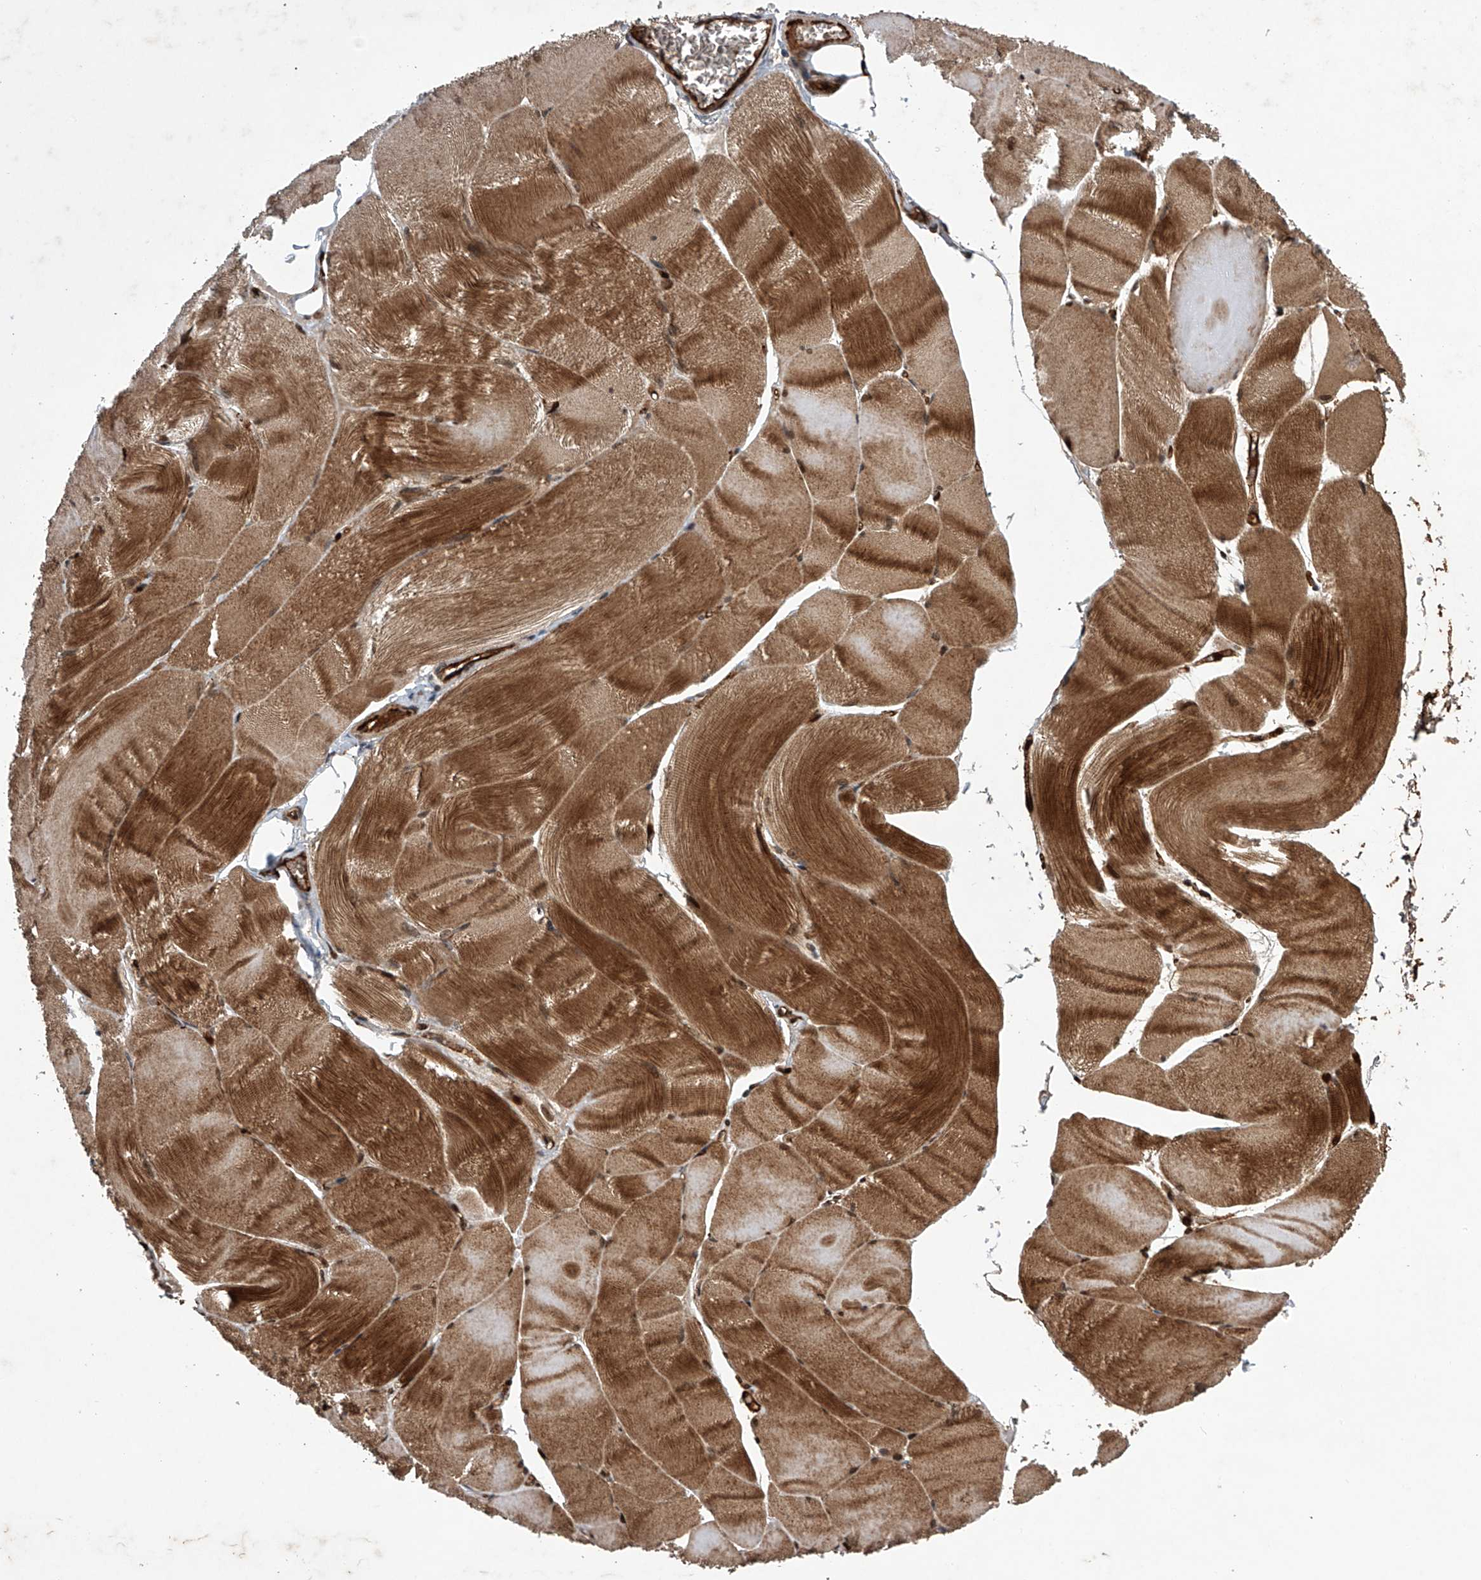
{"staining": {"intensity": "strong", "quantity": ">75%", "location": "cytoplasmic/membranous"}, "tissue": "skeletal muscle", "cell_type": "Myocytes", "image_type": "normal", "snomed": [{"axis": "morphology", "description": "Normal tissue, NOS"}, {"axis": "morphology", "description": "Basal cell carcinoma"}, {"axis": "topography", "description": "Skeletal muscle"}], "caption": "Immunohistochemistry (DAB (3,3'-diaminobenzidine)) staining of unremarkable human skeletal muscle displays strong cytoplasmic/membranous protein staining in about >75% of myocytes.", "gene": "MAP3K11", "patient": {"sex": "female", "age": 64}}